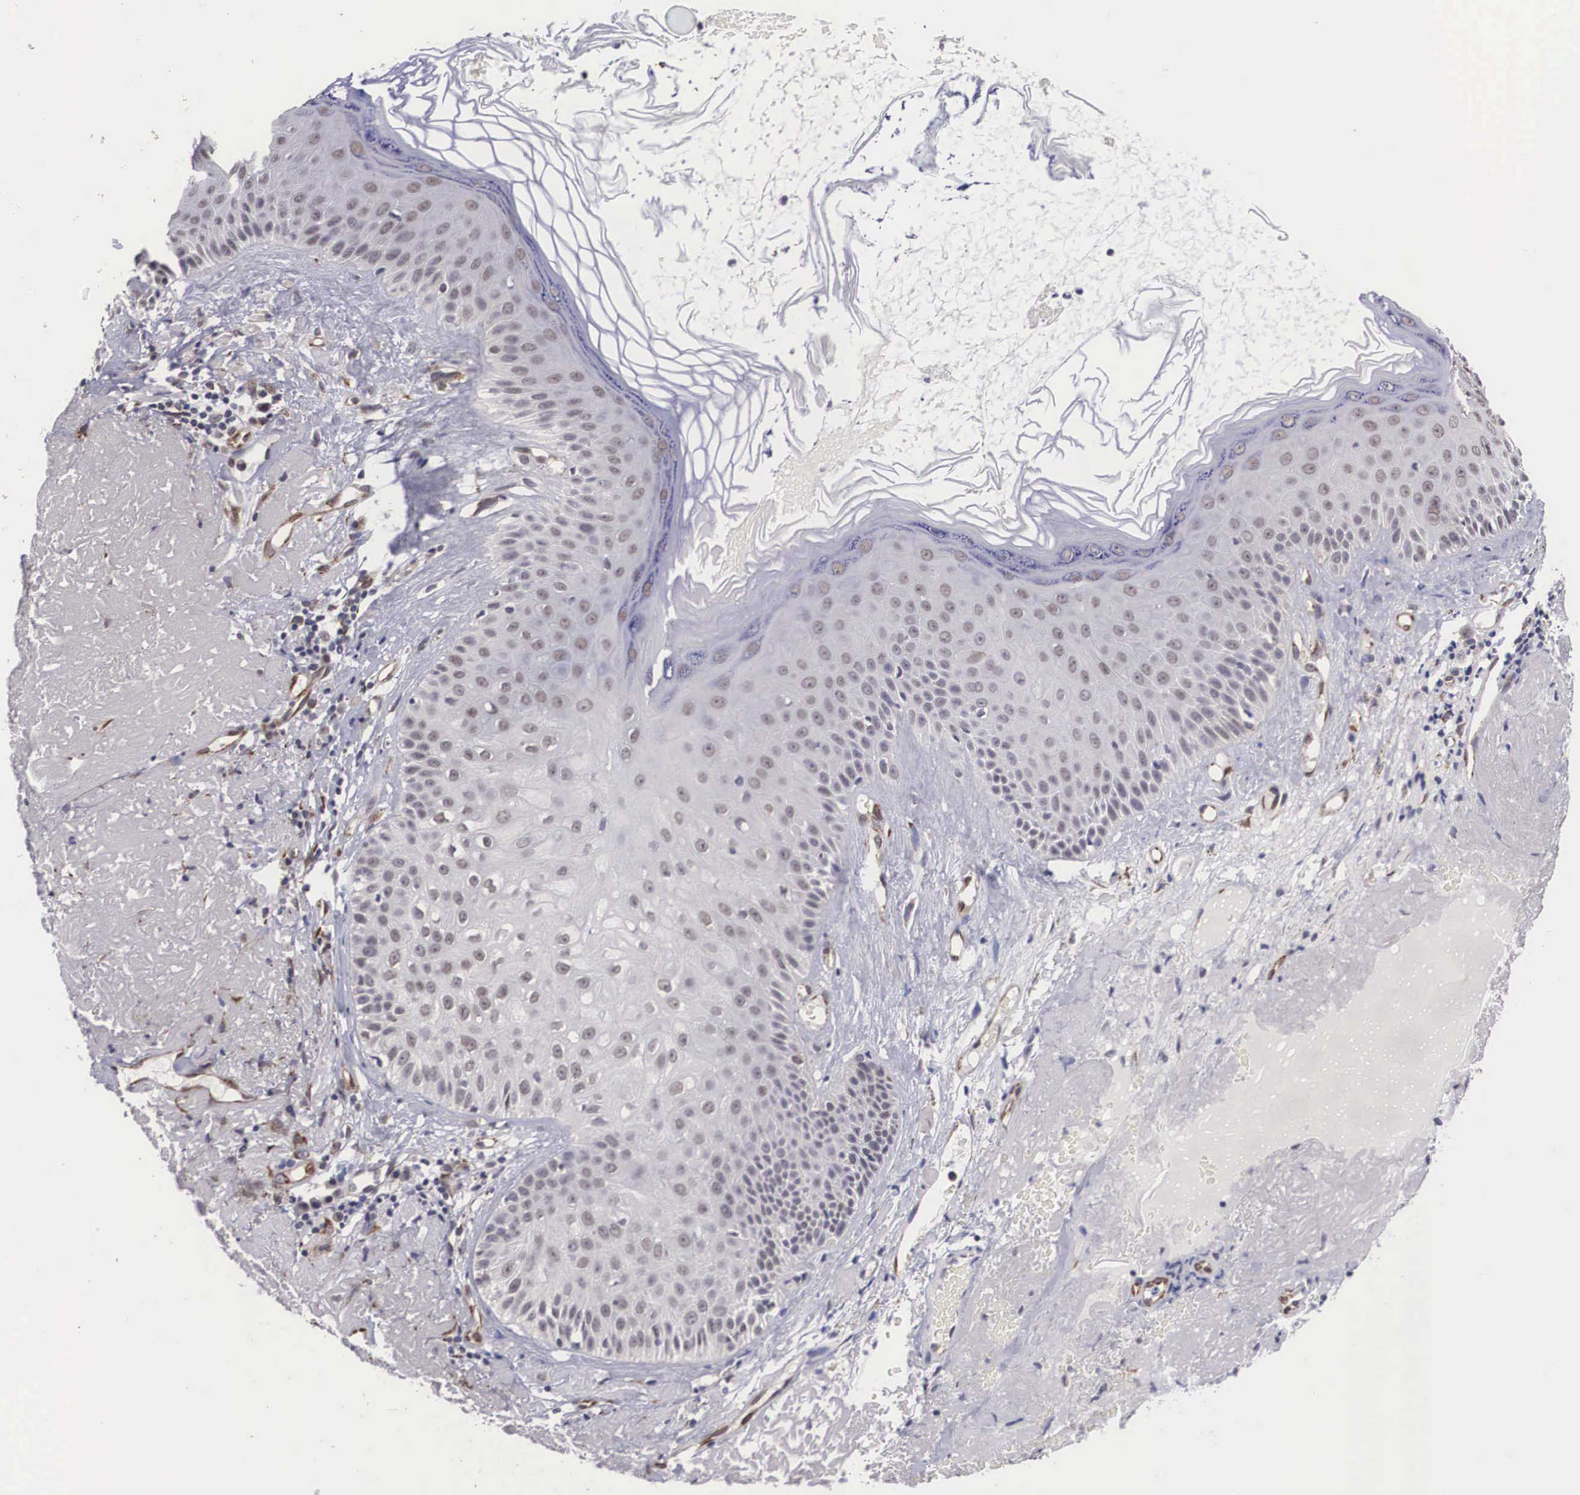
{"staining": {"intensity": "weak", "quantity": "25%-75%", "location": "nuclear"}, "tissue": "skin cancer", "cell_type": "Tumor cells", "image_type": "cancer", "snomed": [{"axis": "morphology", "description": "Squamous cell carcinoma, NOS"}, {"axis": "topography", "description": "Skin"}], "caption": "A high-resolution histopathology image shows IHC staining of skin cancer (squamous cell carcinoma), which displays weak nuclear positivity in about 25%-75% of tumor cells.", "gene": "MORC2", "patient": {"sex": "female", "age": 89}}